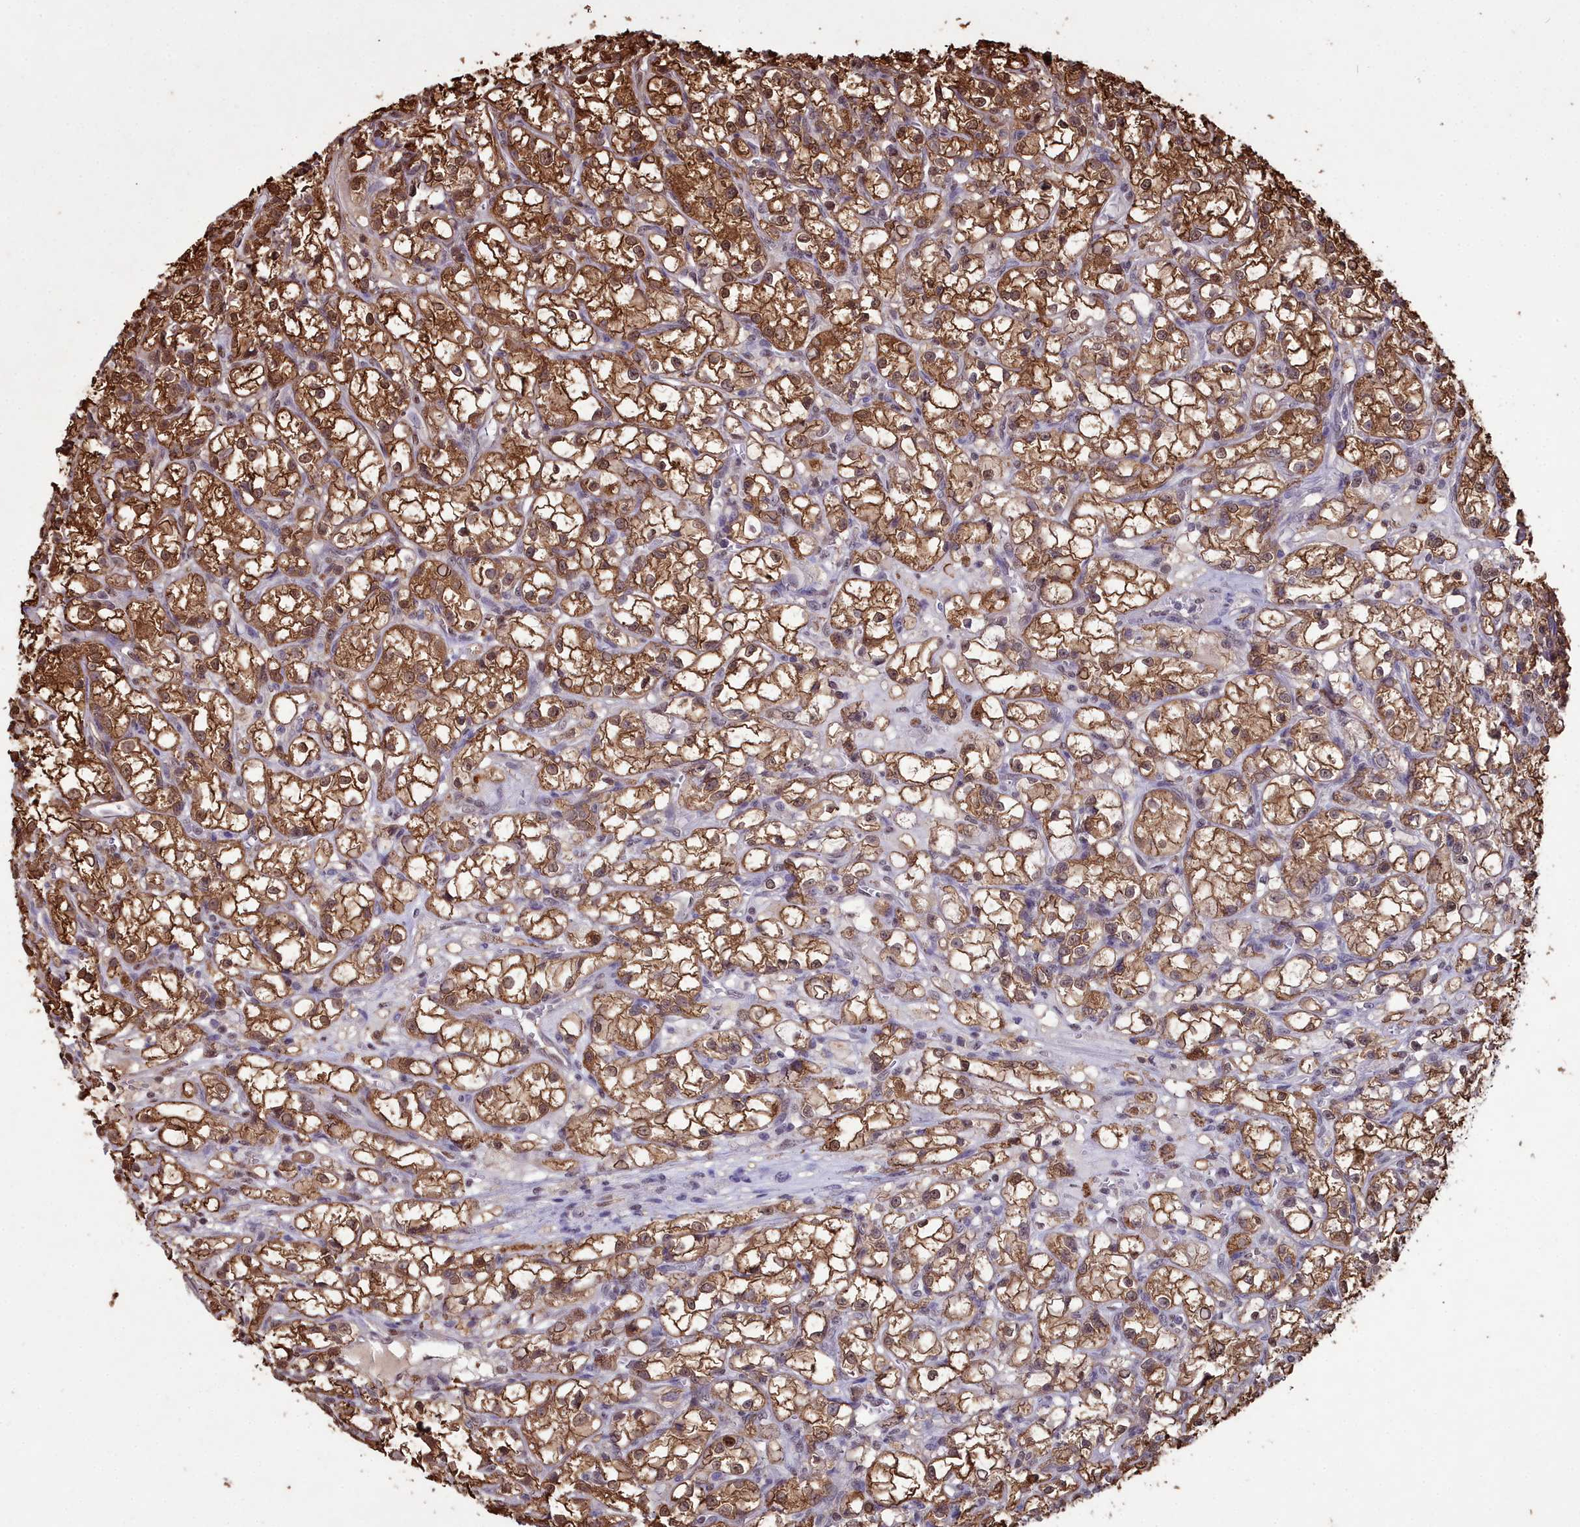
{"staining": {"intensity": "moderate", "quantity": ">75%", "location": "cytoplasmic/membranous,nuclear"}, "tissue": "renal cancer", "cell_type": "Tumor cells", "image_type": "cancer", "snomed": [{"axis": "morphology", "description": "Adenocarcinoma, NOS"}, {"axis": "topography", "description": "Kidney"}], "caption": "Human renal adenocarcinoma stained with a brown dye reveals moderate cytoplasmic/membranous and nuclear positive staining in about >75% of tumor cells.", "gene": "GAPDH", "patient": {"sex": "female", "age": 59}}